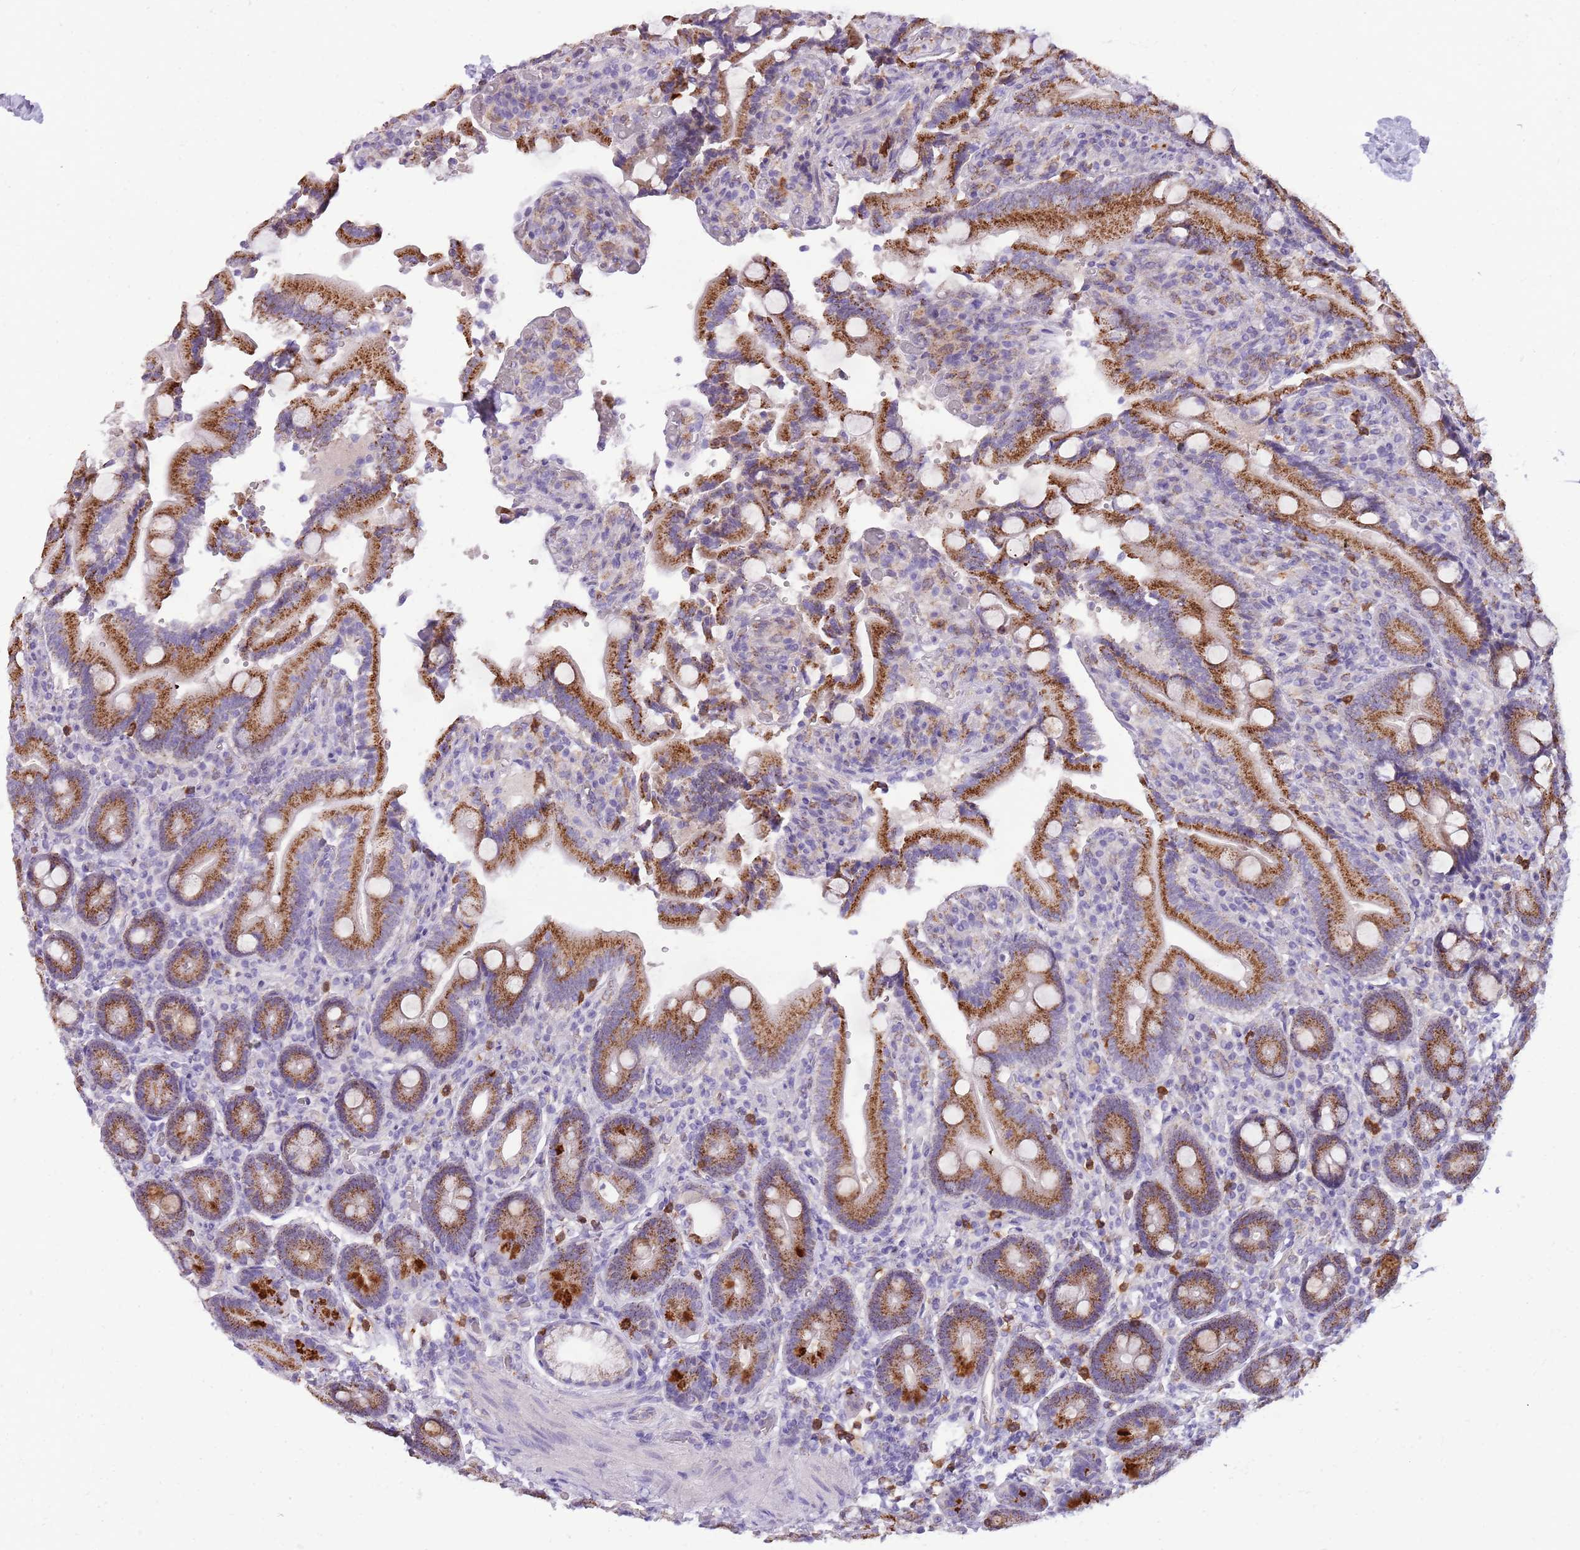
{"staining": {"intensity": "strong", "quantity": "25%-75%", "location": "cytoplasmic/membranous"}, "tissue": "duodenum", "cell_type": "Glandular cells", "image_type": "normal", "snomed": [{"axis": "morphology", "description": "Normal tissue, NOS"}, {"axis": "topography", "description": "Duodenum"}], "caption": "The image reveals a brown stain indicating the presence of a protein in the cytoplasmic/membranous of glandular cells in duodenum. (DAB (3,3'-diaminobenzidine) IHC with brightfield microscopy, high magnification).", "gene": "PCNX1", "patient": {"sex": "female", "age": 62}}